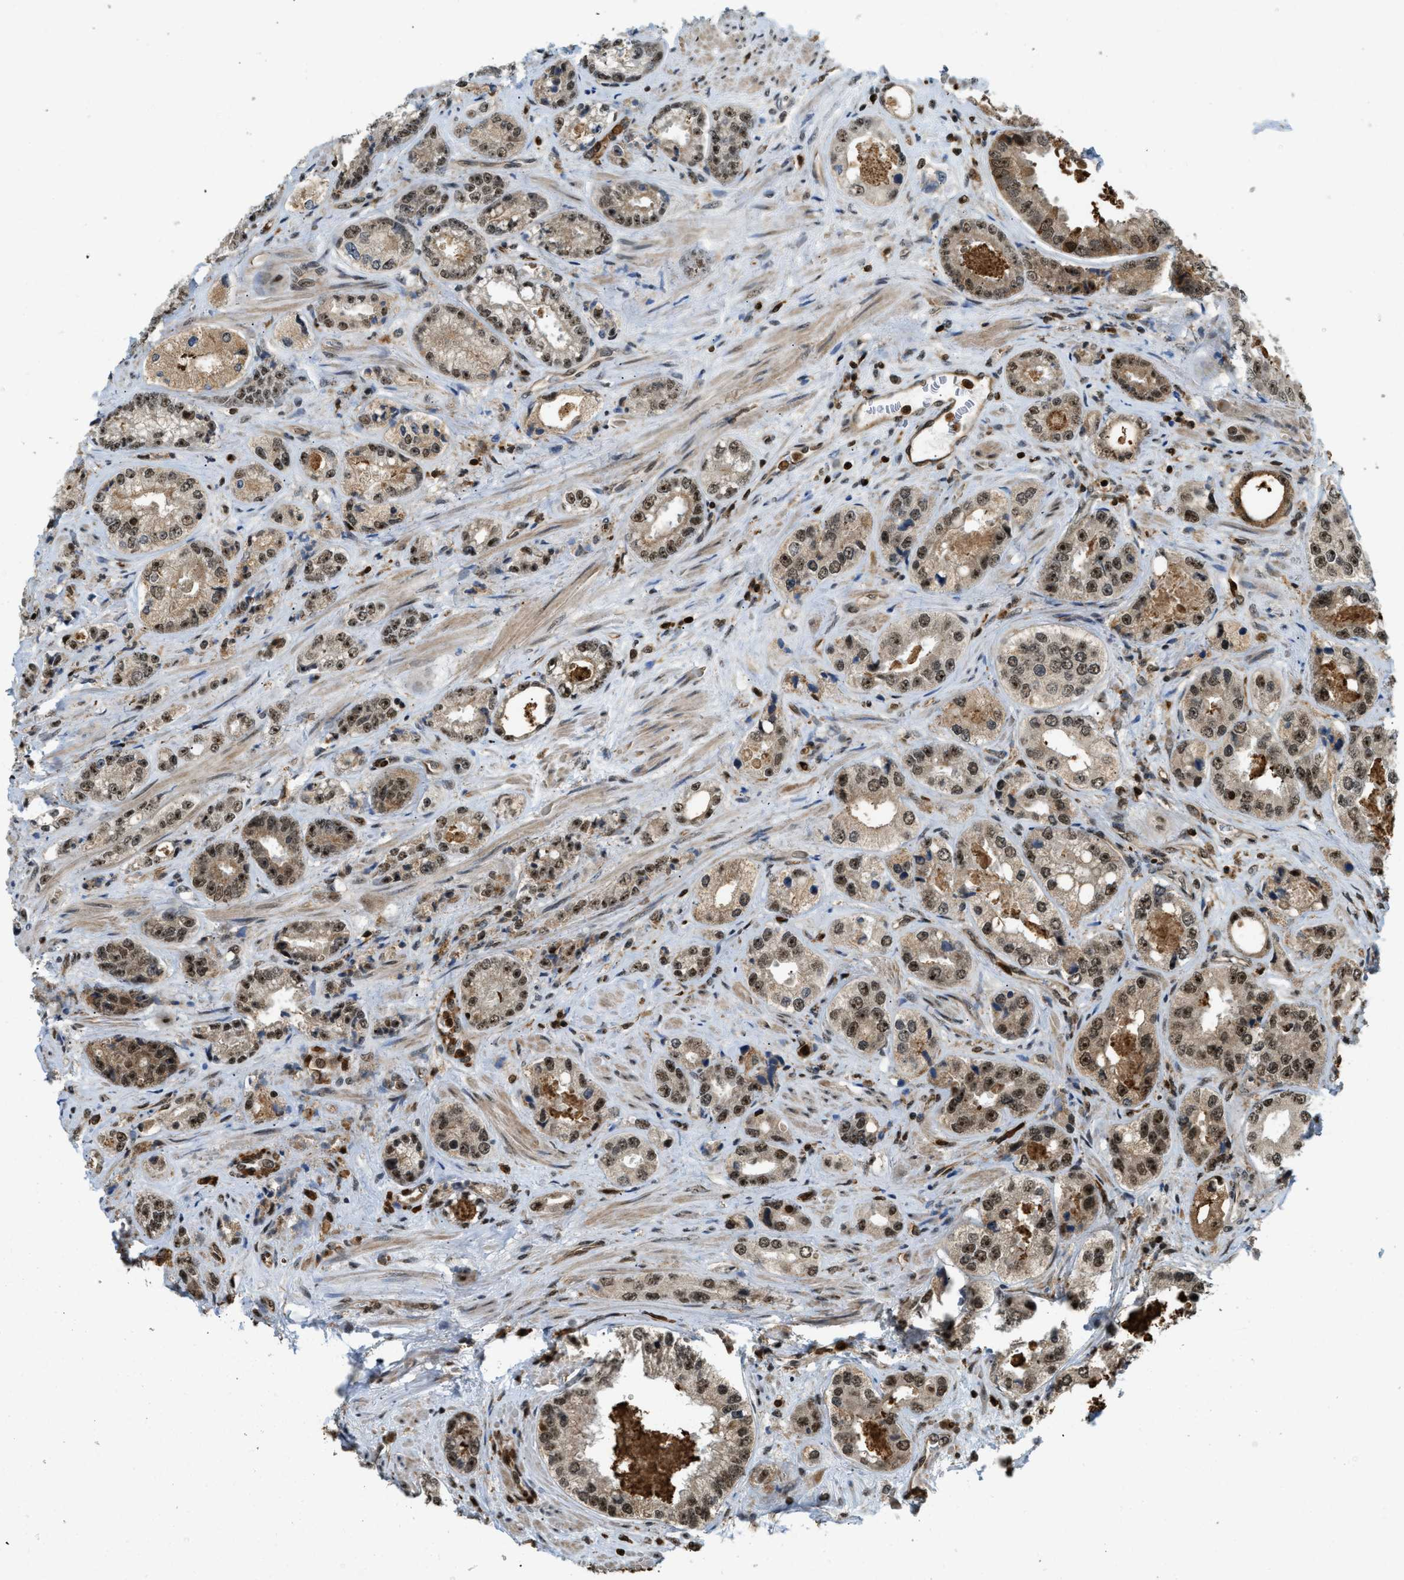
{"staining": {"intensity": "moderate", "quantity": ">75%", "location": "nuclear"}, "tissue": "prostate cancer", "cell_type": "Tumor cells", "image_type": "cancer", "snomed": [{"axis": "morphology", "description": "Adenocarcinoma, High grade"}, {"axis": "topography", "description": "Prostate"}], "caption": "Human adenocarcinoma (high-grade) (prostate) stained with a protein marker exhibits moderate staining in tumor cells.", "gene": "E2F1", "patient": {"sex": "male", "age": 61}}